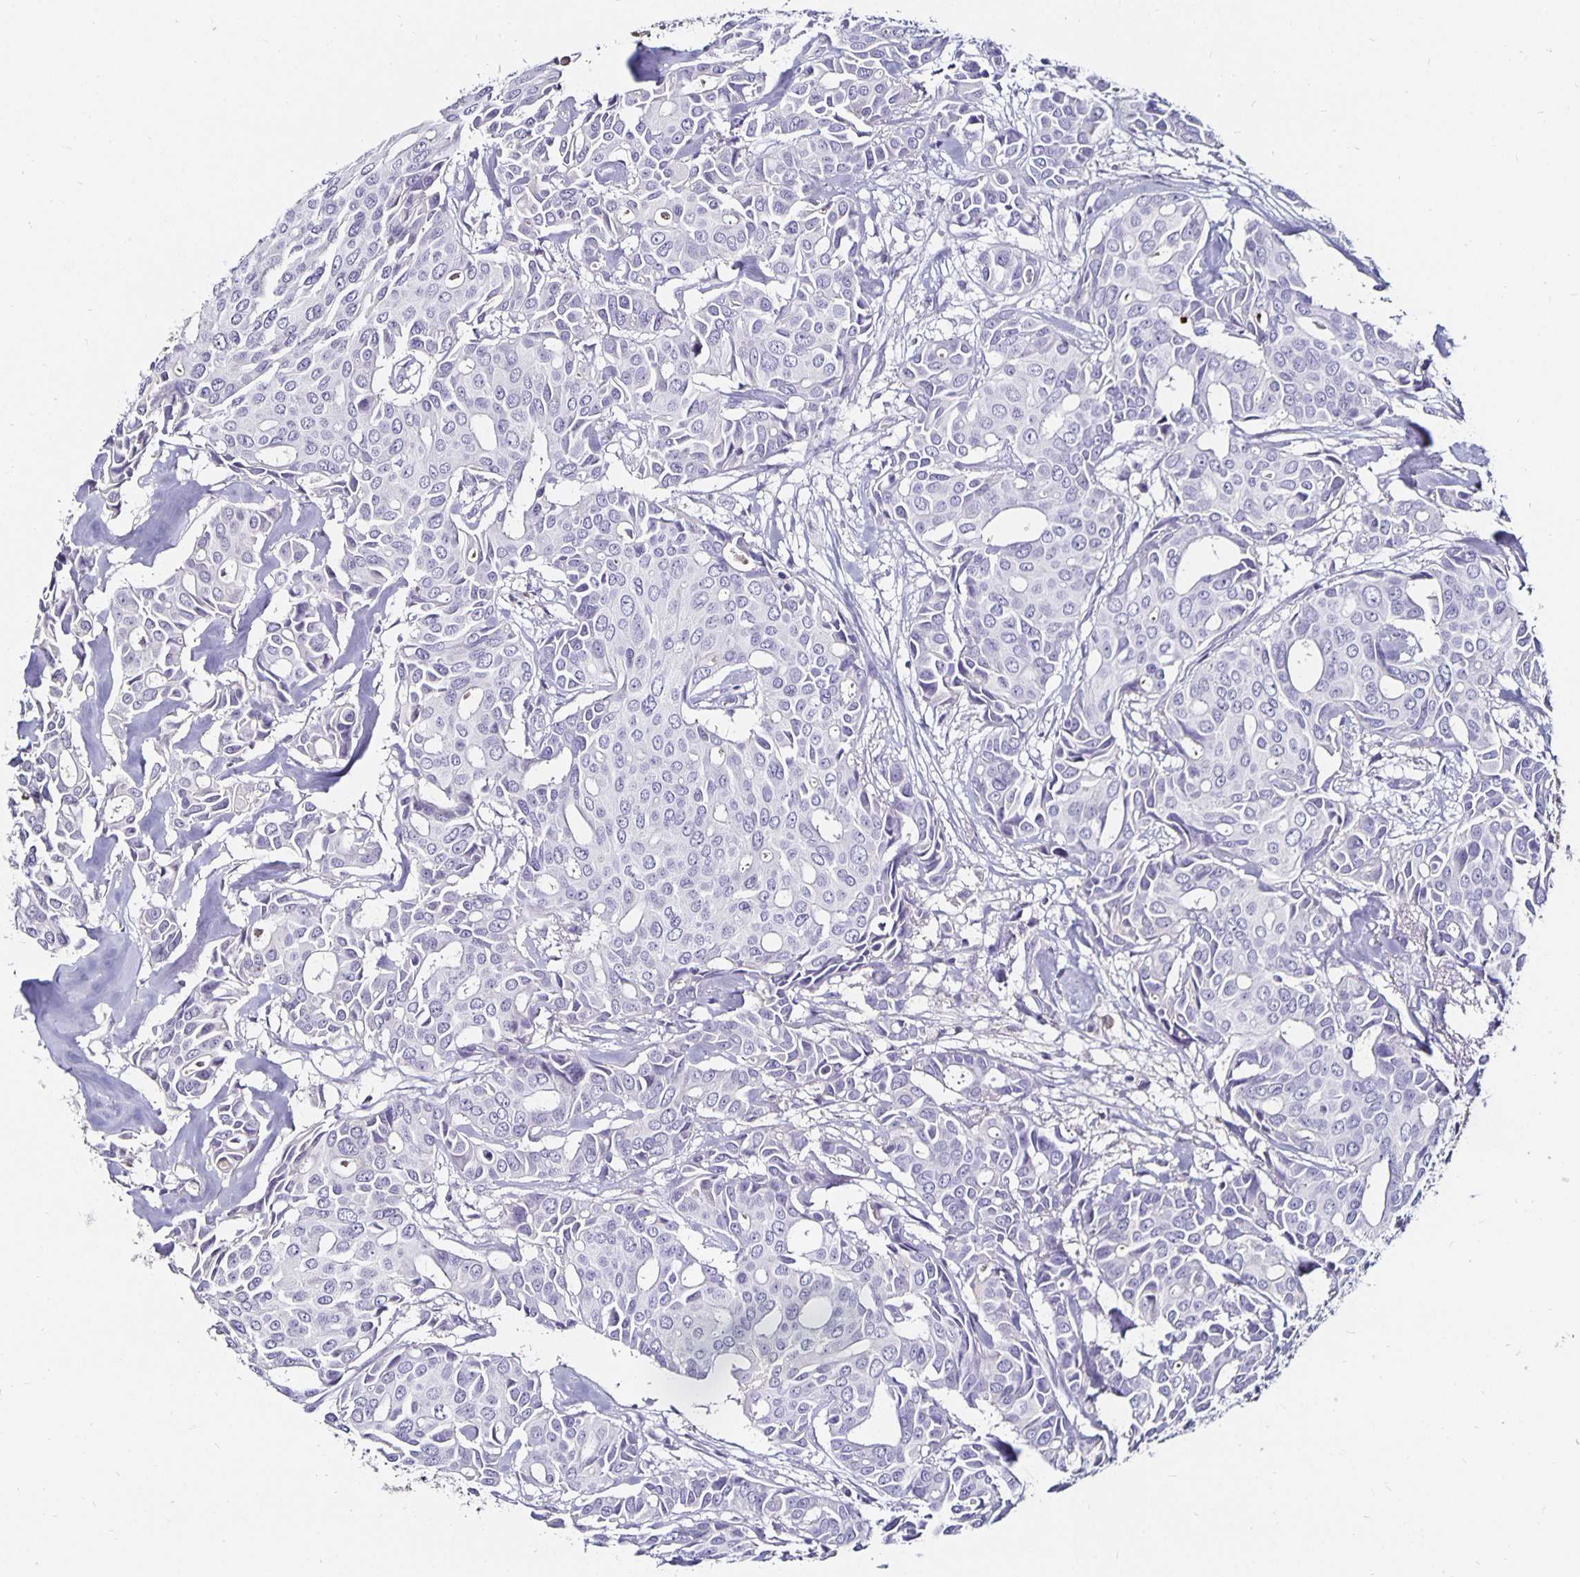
{"staining": {"intensity": "negative", "quantity": "none", "location": "none"}, "tissue": "breast cancer", "cell_type": "Tumor cells", "image_type": "cancer", "snomed": [{"axis": "morphology", "description": "Duct carcinoma"}, {"axis": "topography", "description": "Breast"}], "caption": "Immunohistochemical staining of intraductal carcinoma (breast) shows no significant expression in tumor cells.", "gene": "TTR", "patient": {"sex": "female", "age": 54}}